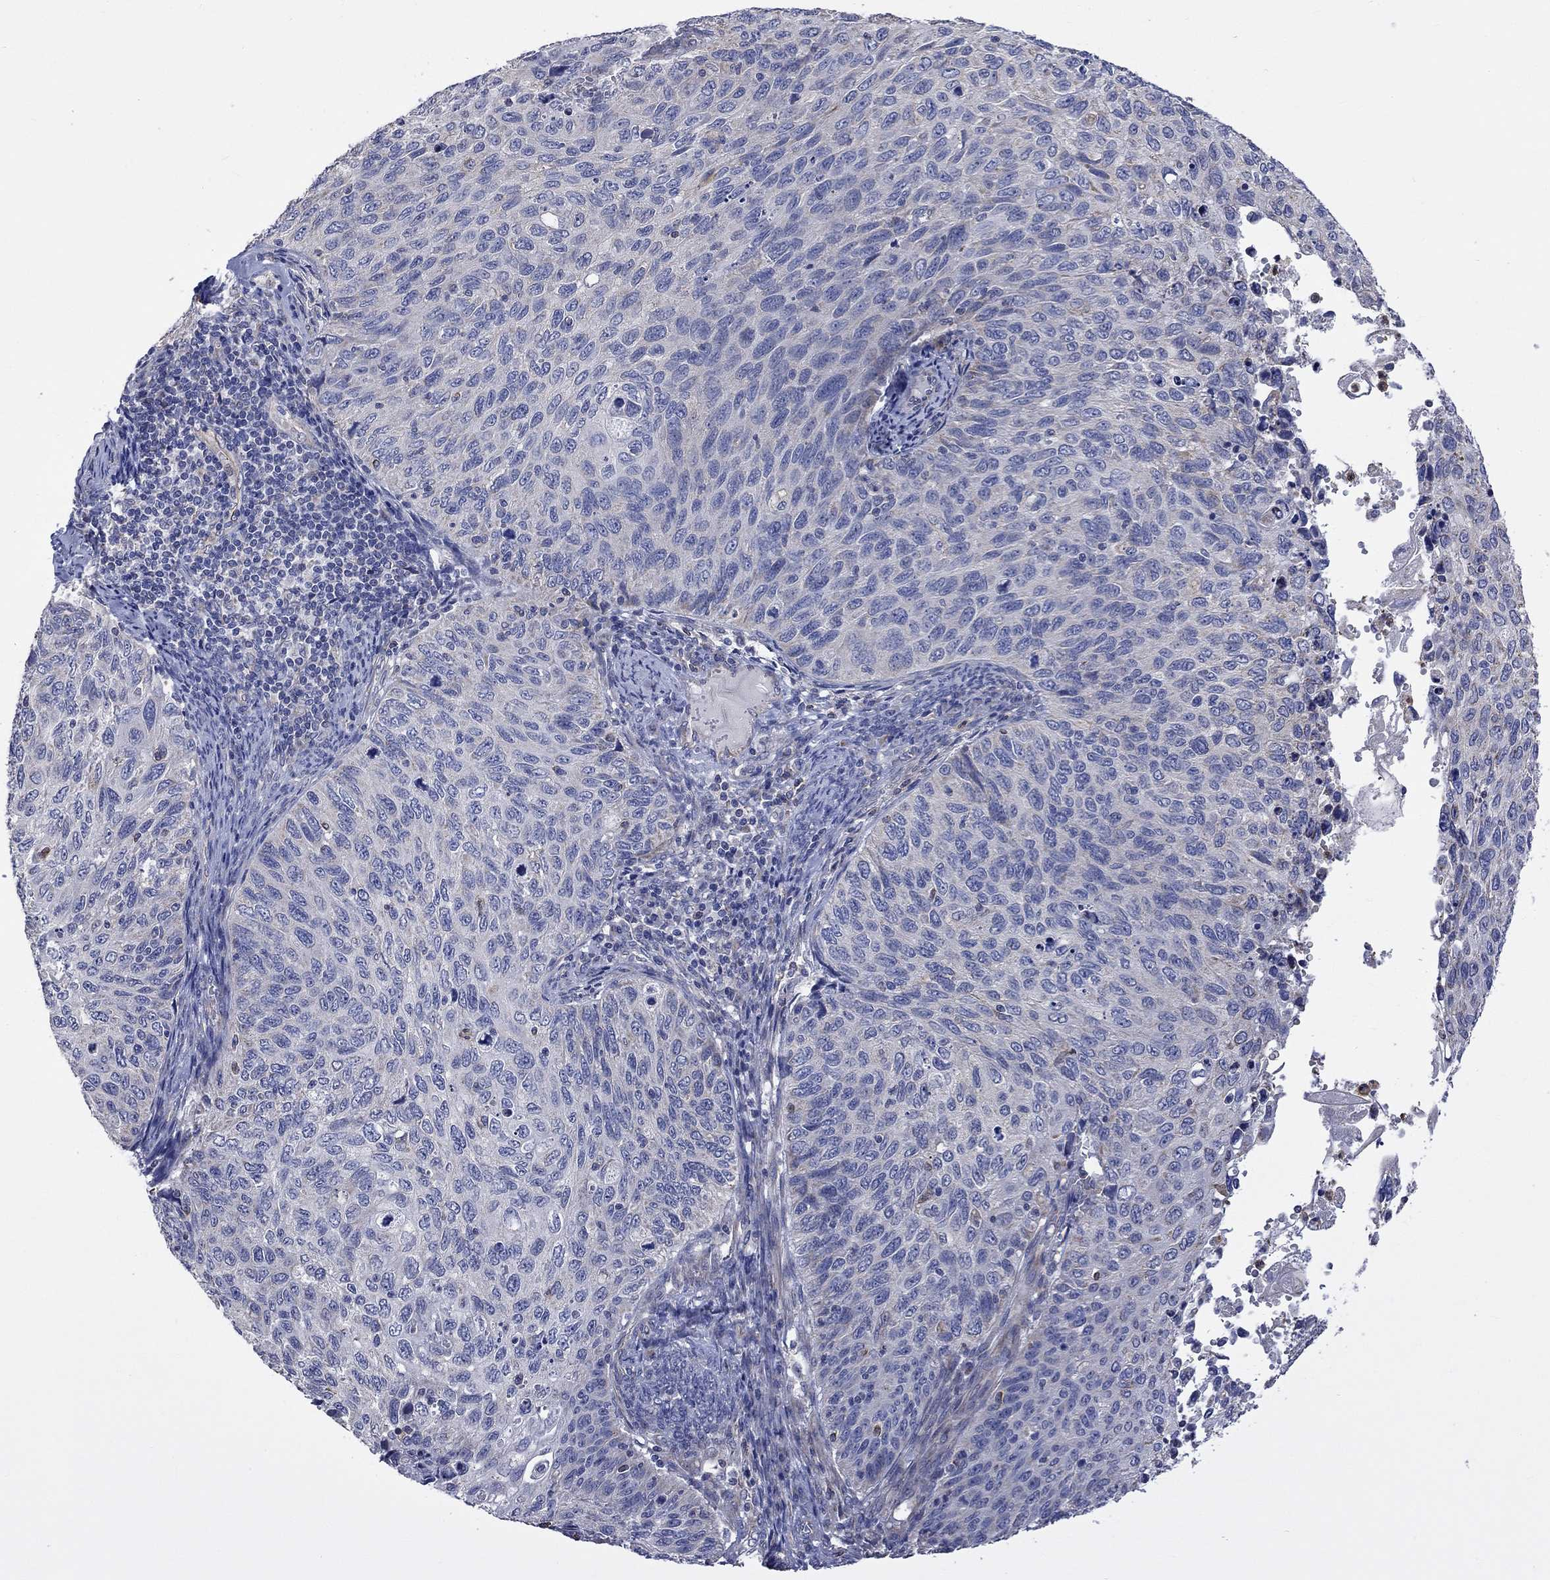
{"staining": {"intensity": "negative", "quantity": "none", "location": "none"}, "tissue": "cervical cancer", "cell_type": "Tumor cells", "image_type": "cancer", "snomed": [{"axis": "morphology", "description": "Squamous cell carcinoma, NOS"}, {"axis": "topography", "description": "Cervix"}], "caption": "Human cervical squamous cell carcinoma stained for a protein using immunohistochemistry exhibits no staining in tumor cells.", "gene": "CAMKK2", "patient": {"sex": "female", "age": 70}}